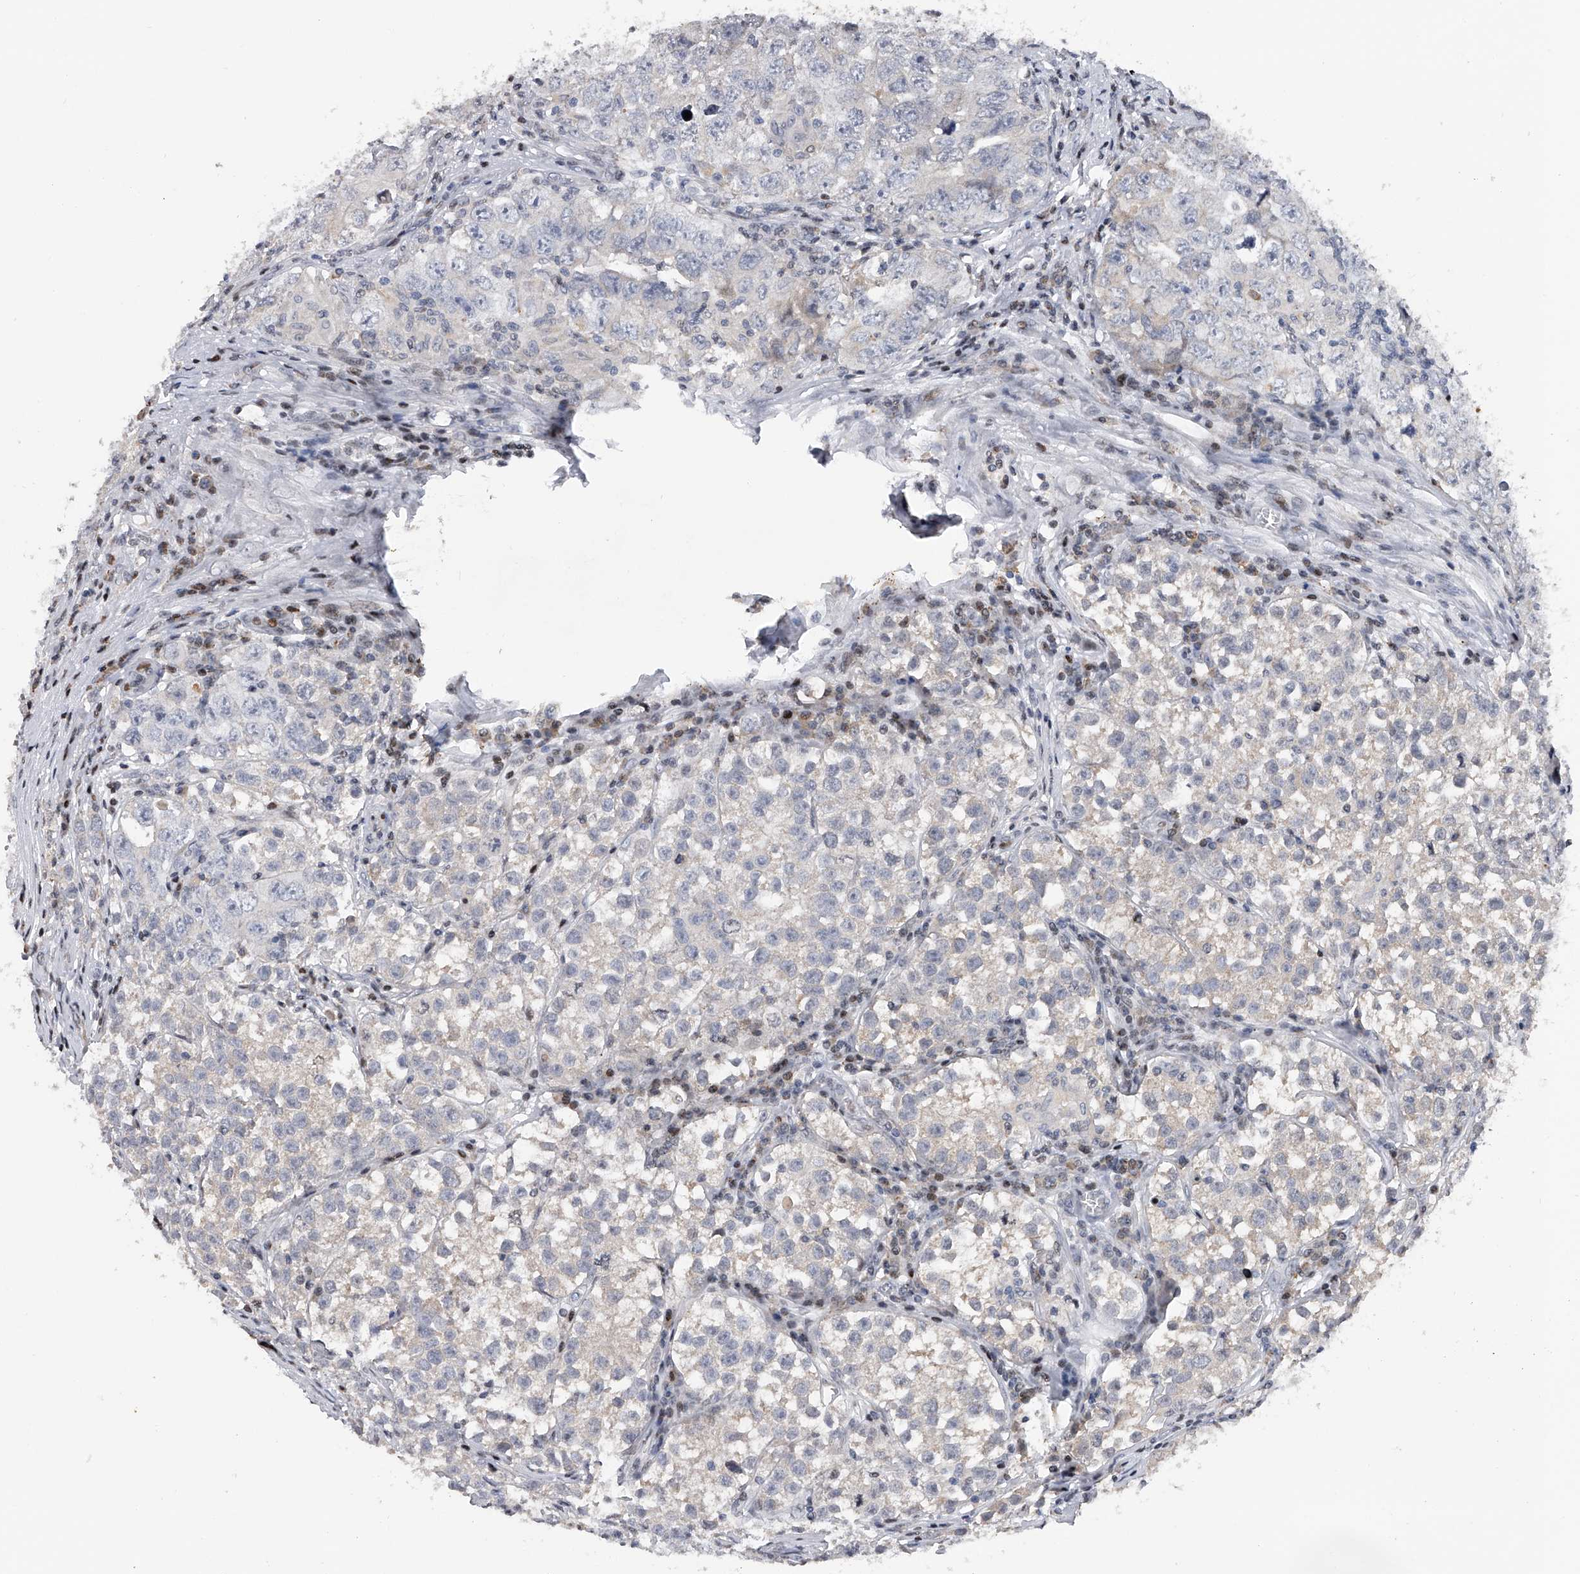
{"staining": {"intensity": "negative", "quantity": "none", "location": "none"}, "tissue": "testis cancer", "cell_type": "Tumor cells", "image_type": "cancer", "snomed": [{"axis": "morphology", "description": "Seminoma, NOS"}, {"axis": "morphology", "description": "Carcinoma, Embryonal, NOS"}, {"axis": "topography", "description": "Testis"}], "caption": "The image exhibits no staining of tumor cells in testis cancer.", "gene": "RWDD2A", "patient": {"sex": "male", "age": 43}}